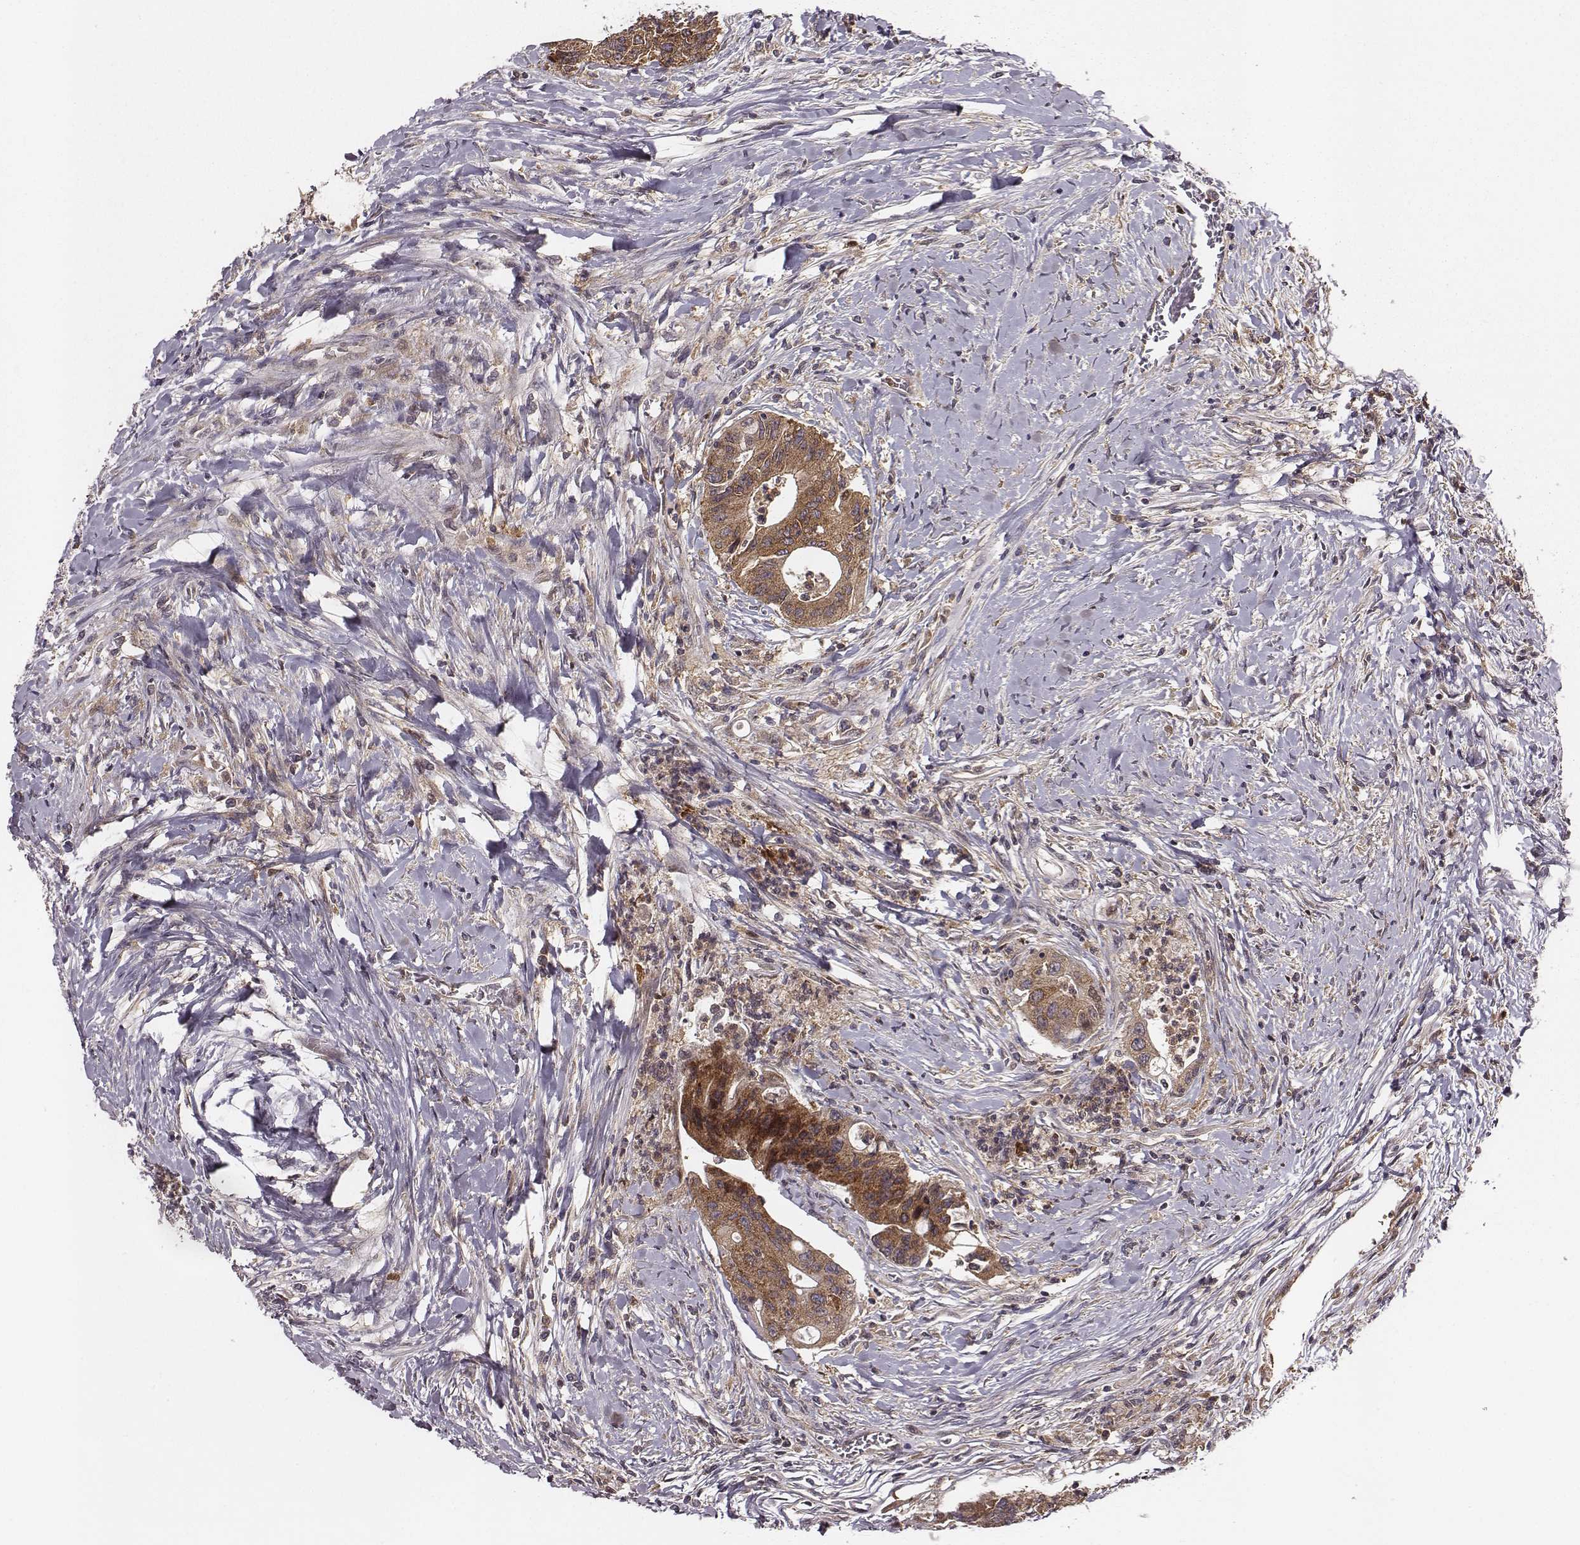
{"staining": {"intensity": "moderate", "quantity": ">75%", "location": "cytoplasmic/membranous"}, "tissue": "colorectal cancer", "cell_type": "Tumor cells", "image_type": "cancer", "snomed": [{"axis": "morphology", "description": "Adenocarcinoma, NOS"}, {"axis": "topography", "description": "Rectum"}], "caption": "High-power microscopy captured an IHC photomicrograph of colorectal cancer (adenocarcinoma), revealing moderate cytoplasmic/membranous positivity in approximately >75% of tumor cells. (DAB (3,3'-diaminobenzidine) IHC with brightfield microscopy, high magnification).", "gene": "VPS26A", "patient": {"sex": "male", "age": 59}}